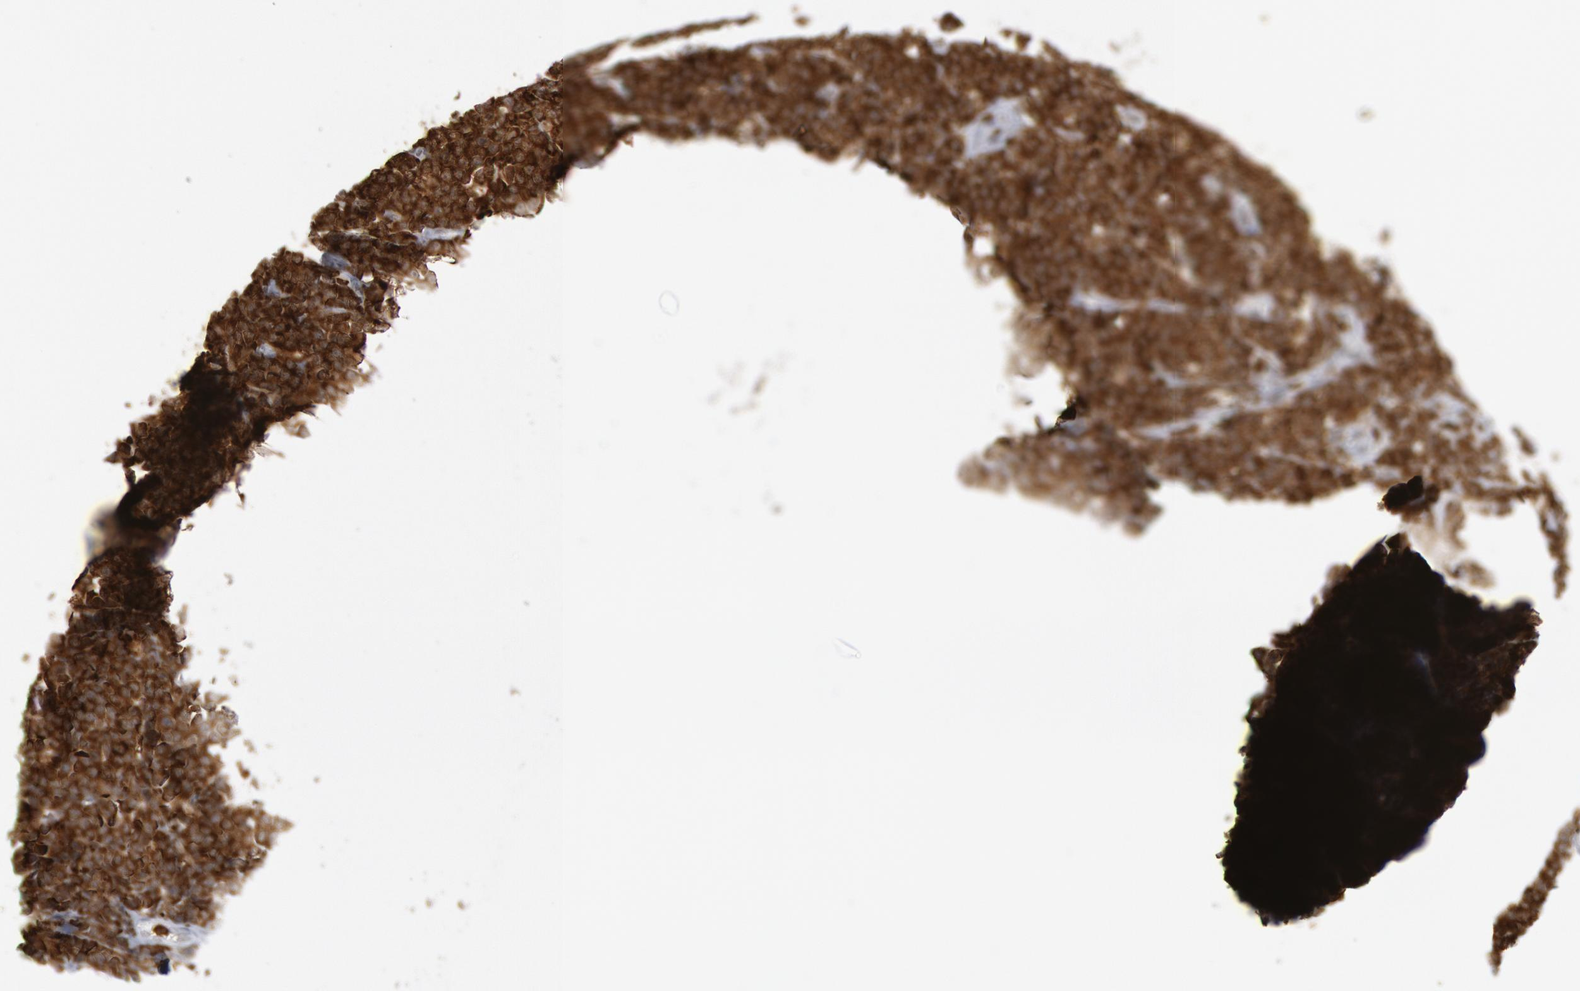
{"staining": {"intensity": "strong", "quantity": ">75%", "location": "cytoplasmic/membranous,nuclear"}, "tissue": "lymphoma", "cell_type": "Tumor cells", "image_type": "cancer", "snomed": [{"axis": "morphology", "description": "Malignant lymphoma, non-Hodgkin's type, High grade"}, {"axis": "topography", "description": "Small intestine"}, {"axis": "topography", "description": "Colon"}], "caption": "Strong cytoplasmic/membranous and nuclear expression is identified in about >75% of tumor cells in lymphoma.", "gene": "PTPN6", "patient": {"sex": "male", "age": 8}}